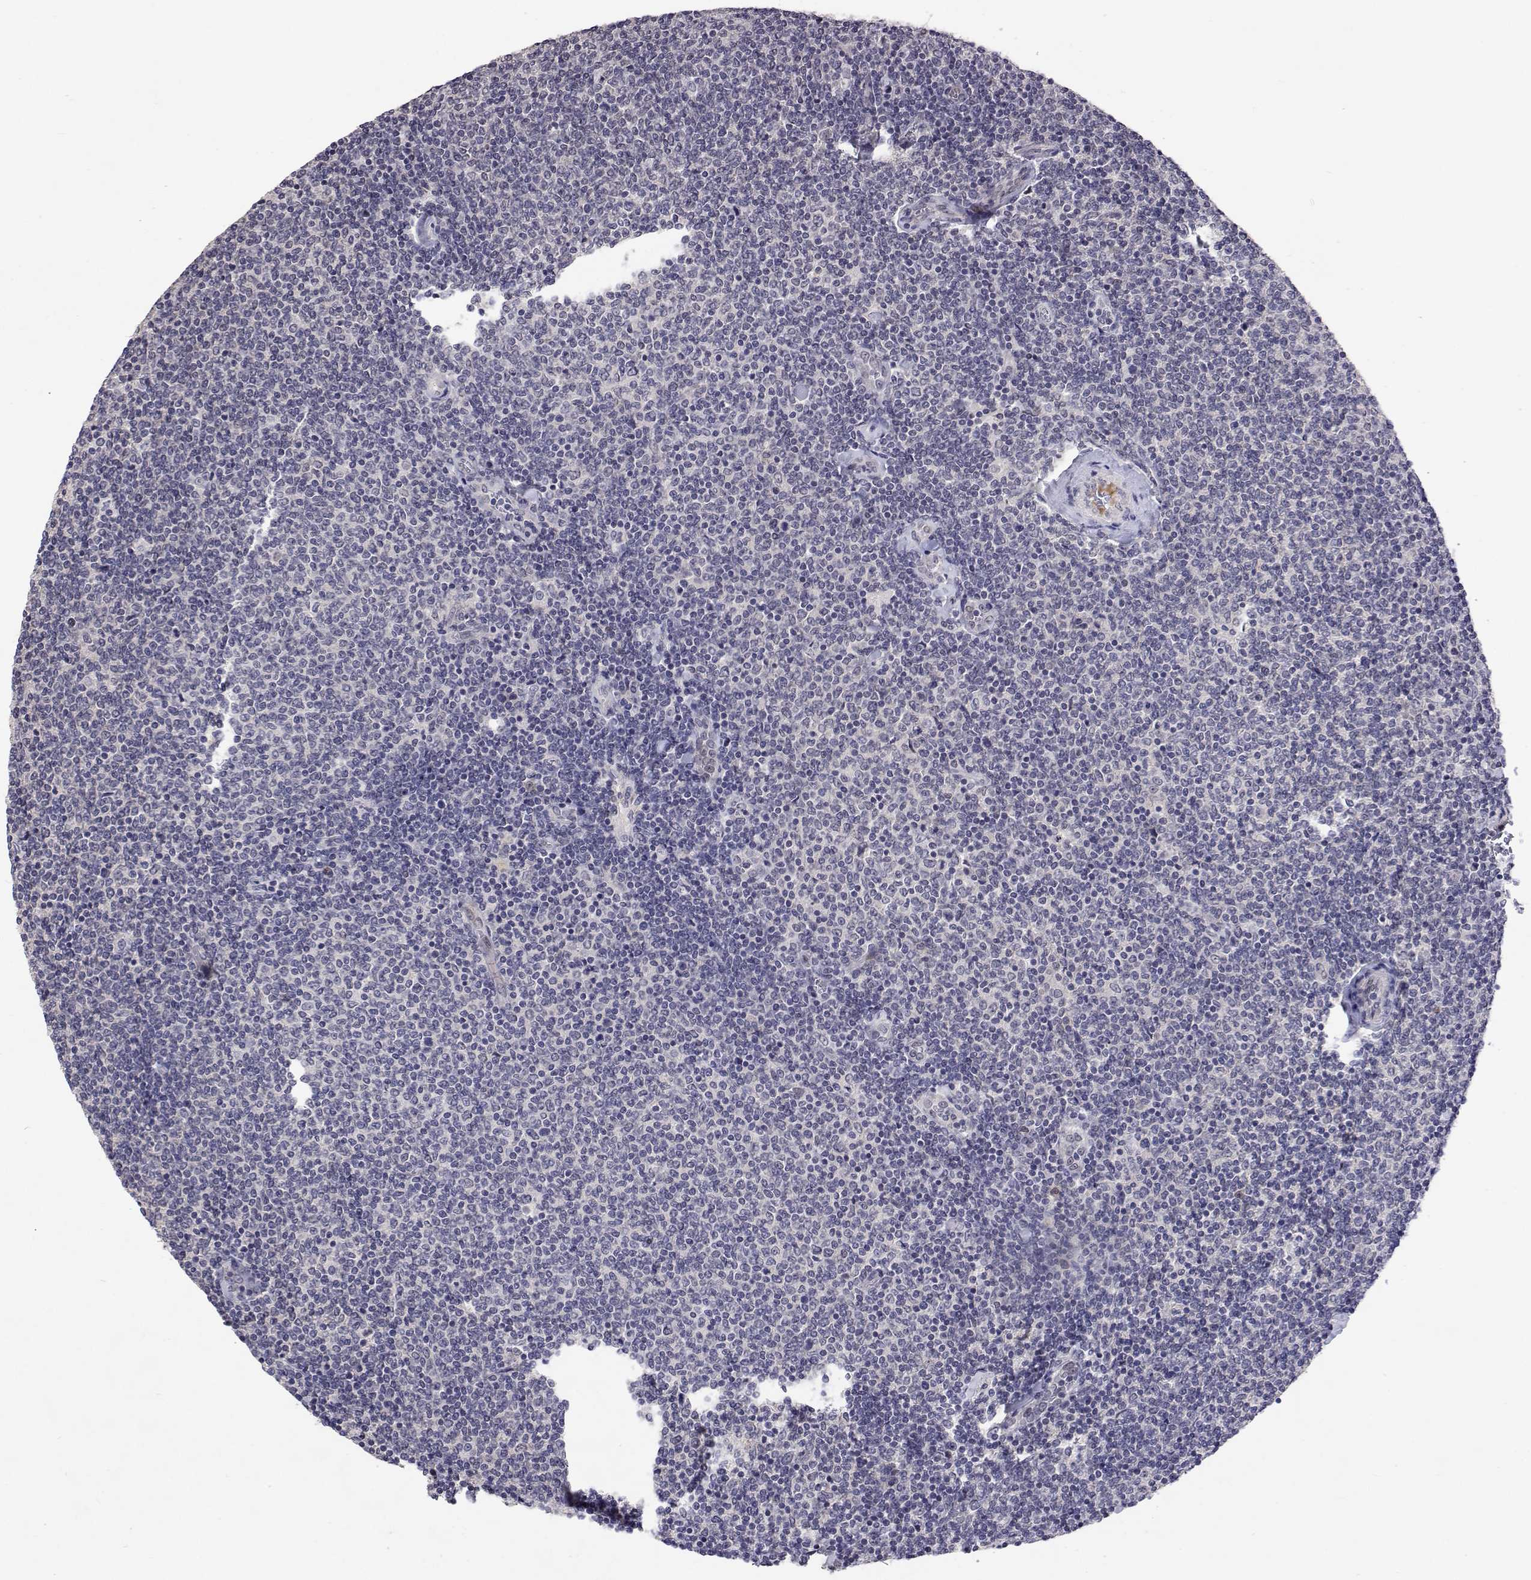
{"staining": {"intensity": "negative", "quantity": "none", "location": "none"}, "tissue": "lymphoma", "cell_type": "Tumor cells", "image_type": "cancer", "snomed": [{"axis": "morphology", "description": "Malignant lymphoma, non-Hodgkin's type, Low grade"}, {"axis": "topography", "description": "Lymph node"}], "caption": "Tumor cells show no significant protein positivity in lymphoma.", "gene": "HNRNPA0", "patient": {"sex": "male", "age": 52}}